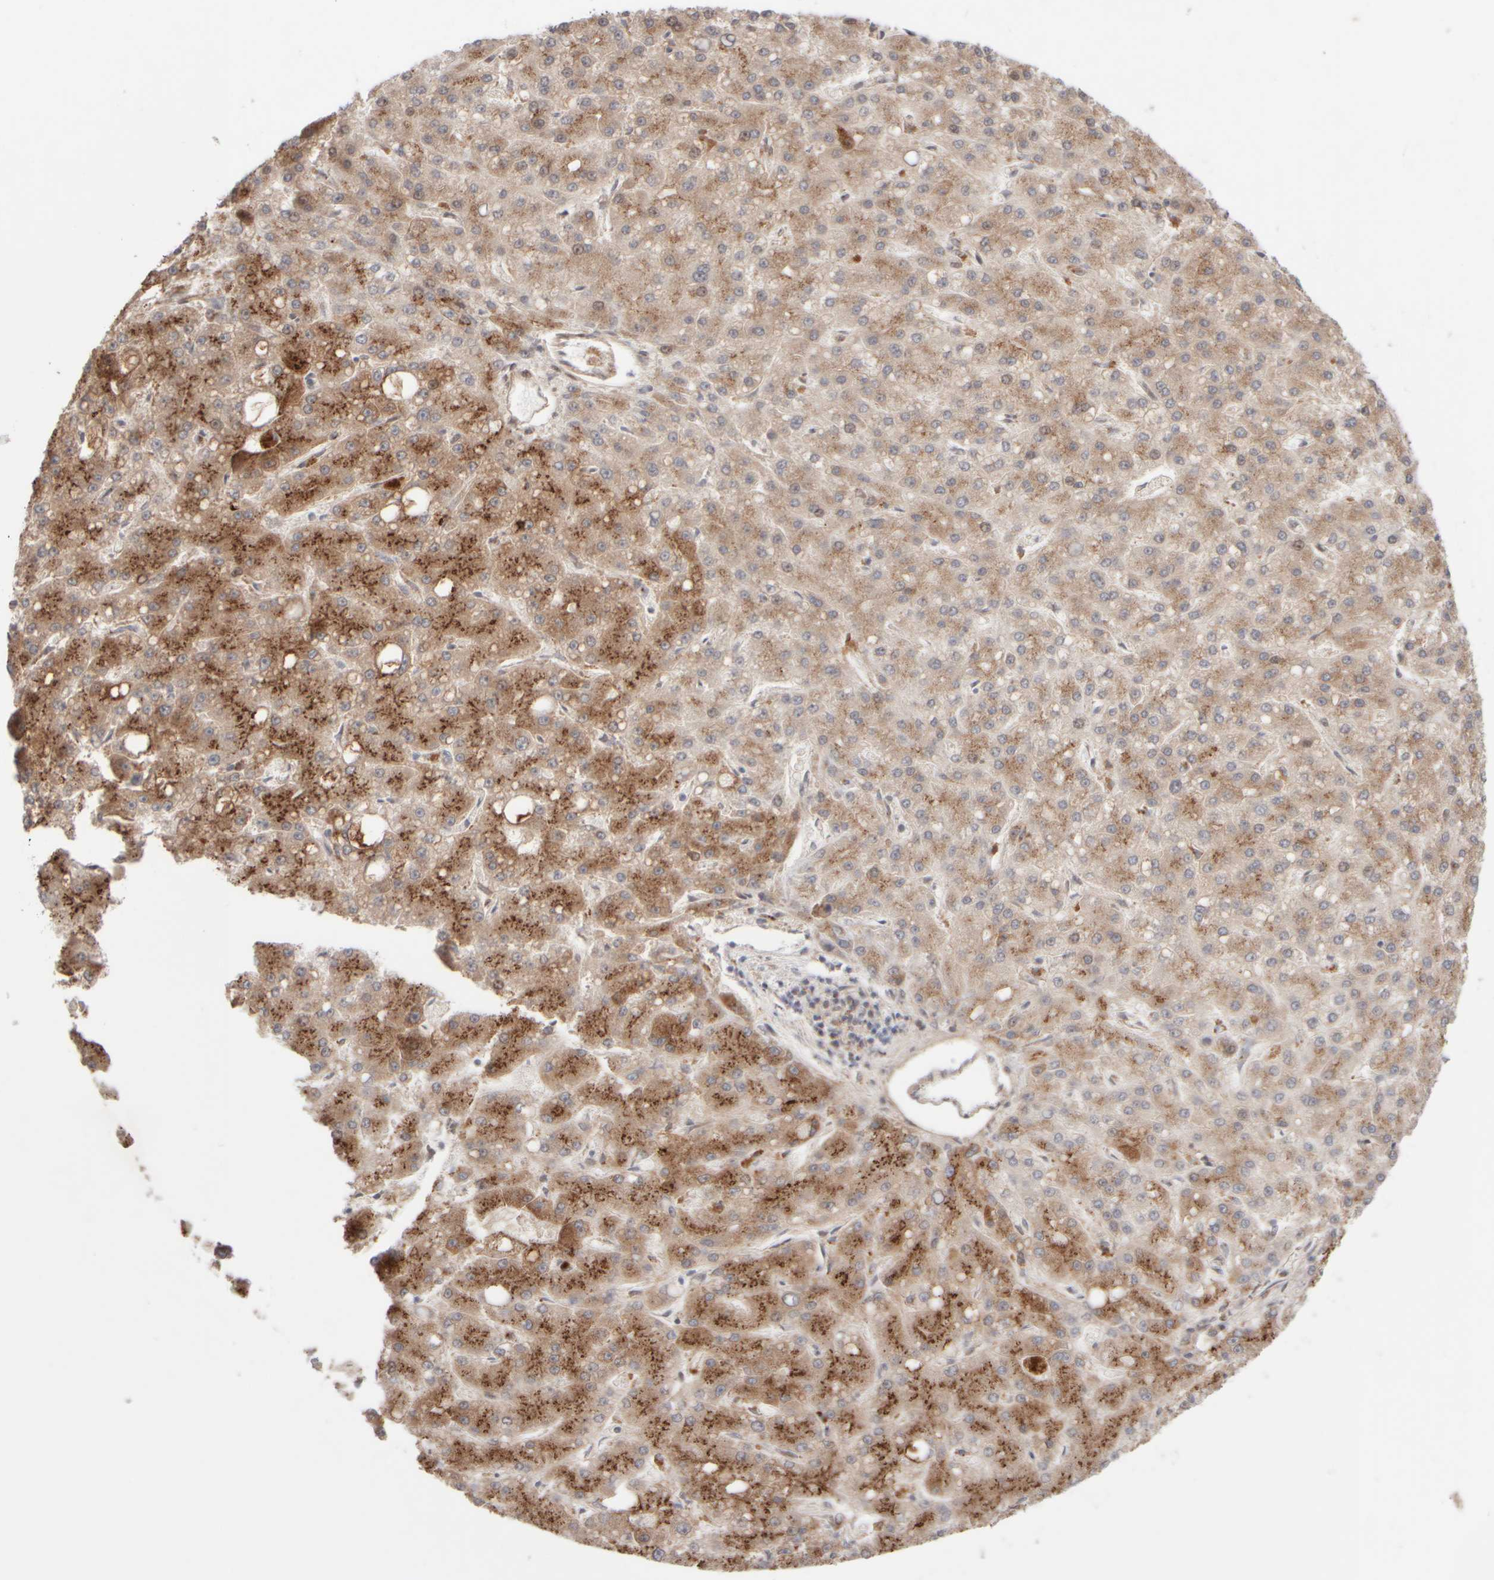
{"staining": {"intensity": "moderate", "quantity": ">75%", "location": "cytoplasmic/membranous"}, "tissue": "liver cancer", "cell_type": "Tumor cells", "image_type": "cancer", "snomed": [{"axis": "morphology", "description": "Carcinoma, Hepatocellular, NOS"}, {"axis": "topography", "description": "Liver"}], "caption": "Protein analysis of liver cancer (hepatocellular carcinoma) tissue shows moderate cytoplasmic/membranous expression in about >75% of tumor cells.", "gene": "GCN1", "patient": {"sex": "male", "age": 67}}